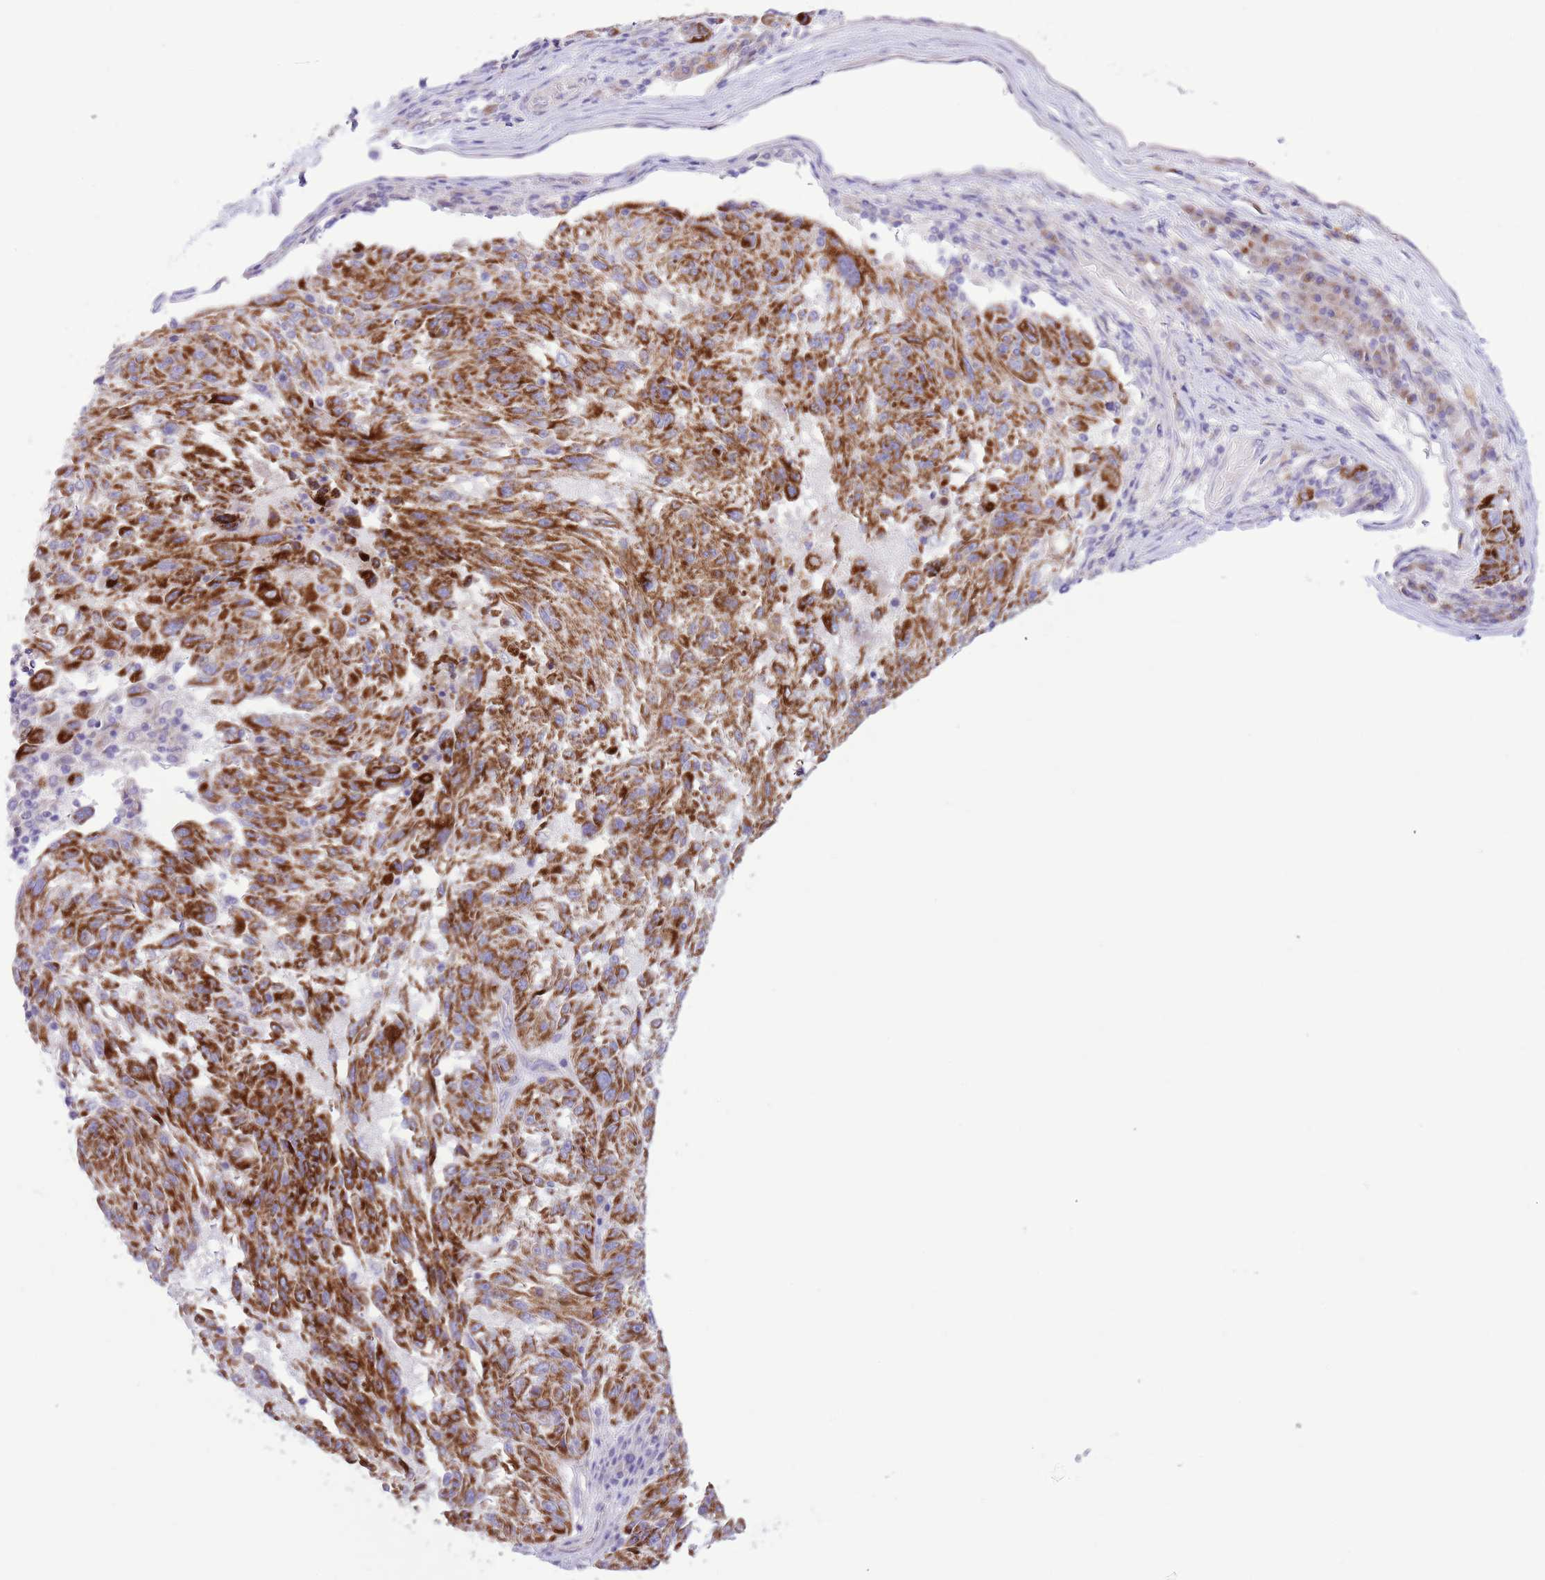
{"staining": {"intensity": "strong", "quantity": ">75%", "location": "cytoplasmic/membranous"}, "tissue": "melanoma", "cell_type": "Tumor cells", "image_type": "cancer", "snomed": [{"axis": "morphology", "description": "Malignant melanoma, NOS"}, {"axis": "topography", "description": "Skin"}], "caption": "Protein staining reveals strong cytoplasmic/membranous positivity in about >75% of tumor cells in melanoma.", "gene": "OAZ2", "patient": {"sex": "male", "age": 53}}